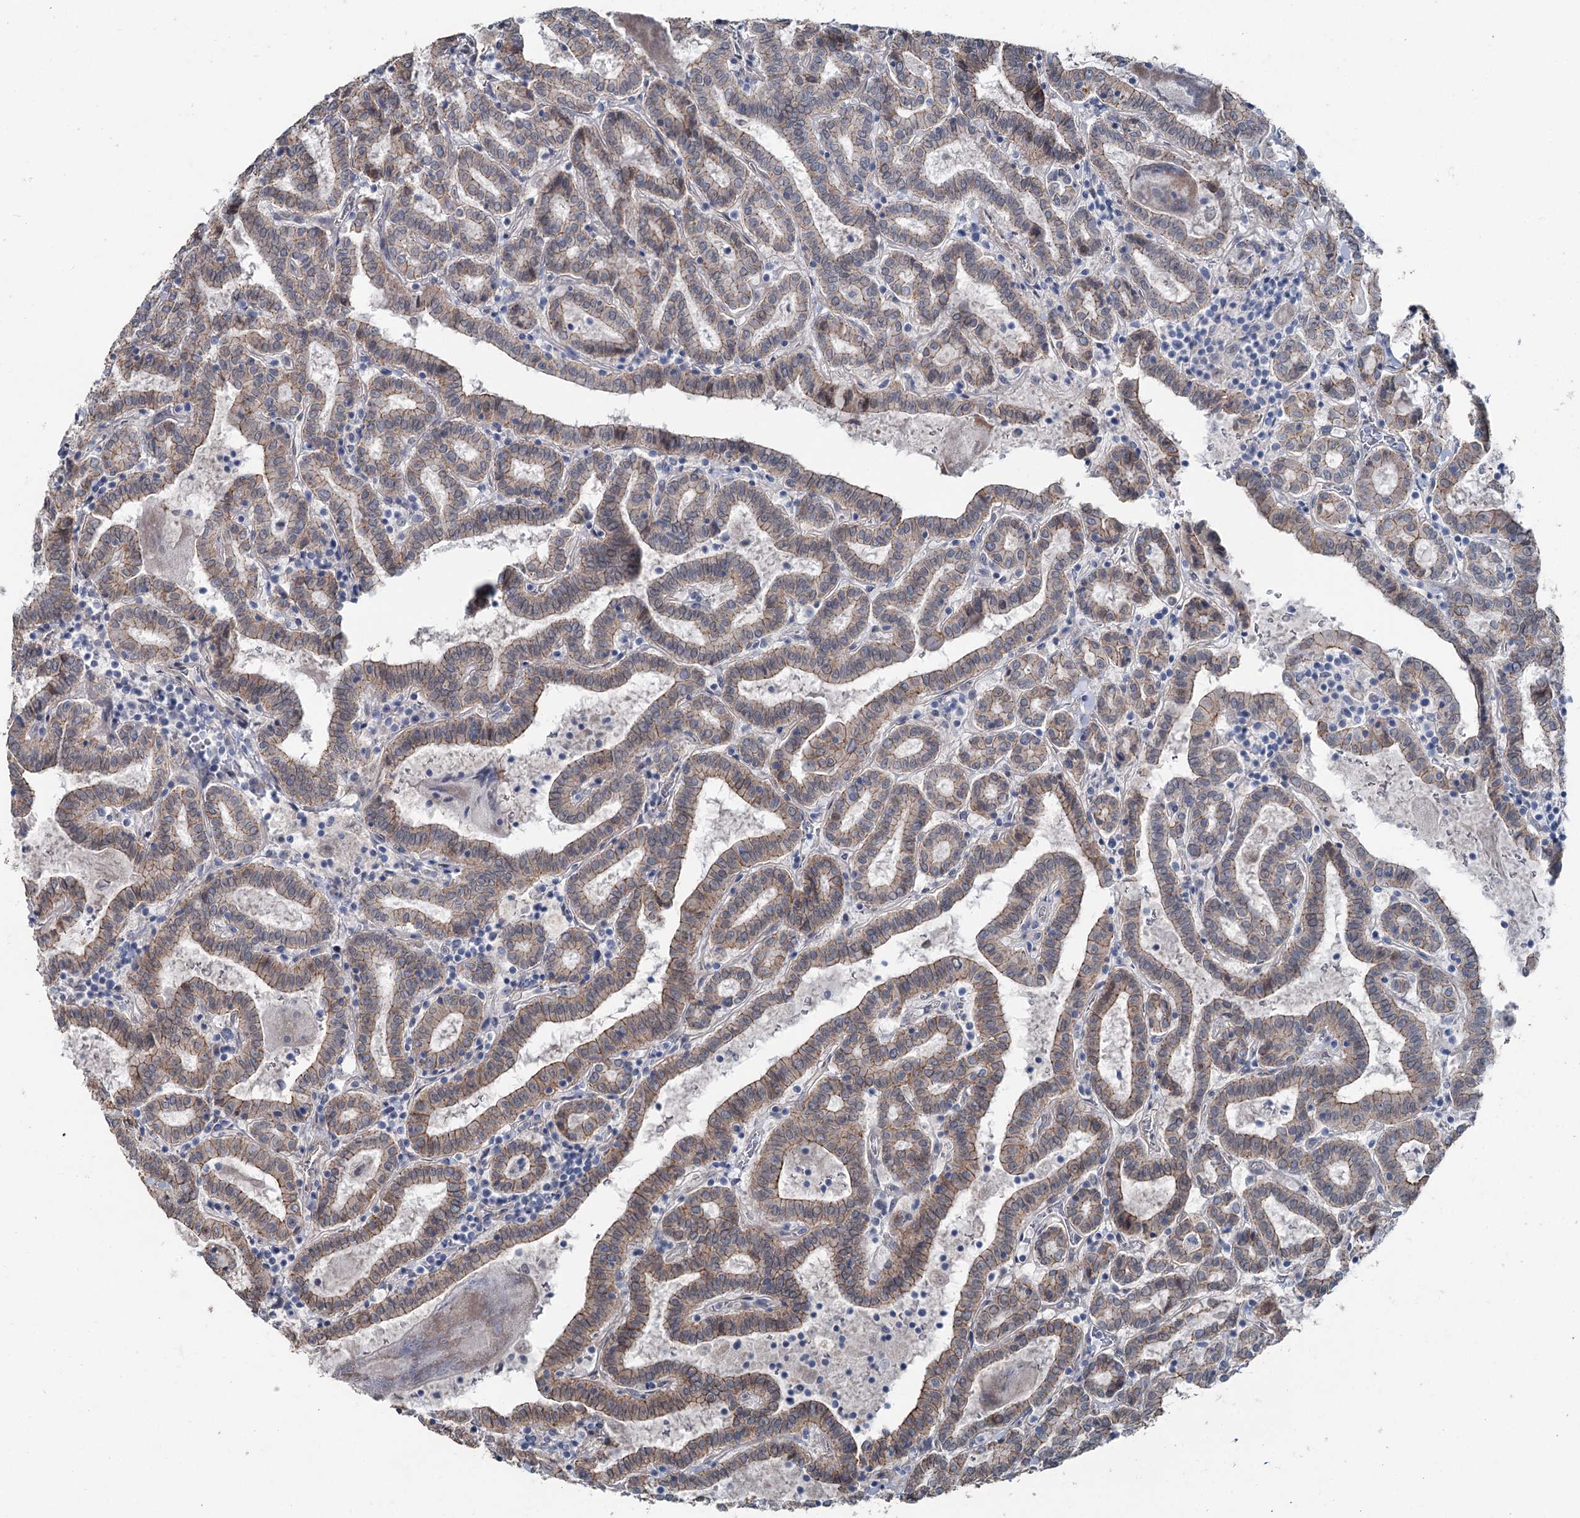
{"staining": {"intensity": "moderate", "quantity": ">75%", "location": "cytoplasmic/membranous"}, "tissue": "thyroid cancer", "cell_type": "Tumor cells", "image_type": "cancer", "snomed": [{"axis": "morphology", "description": "Papillary adenocarcinoma, NOS"}, {"axis": "topography", "description": "Thyroid gland"}], "caption": "Immunohistochemical staining of thyroid cancer demonstrates moderate cytoplasmic/membranous protein staining in about >75% of tumor cells. Nuclei are stained in blue.", "gene": "FAM120B", "patient": {"sex": "female", "age": 72}}